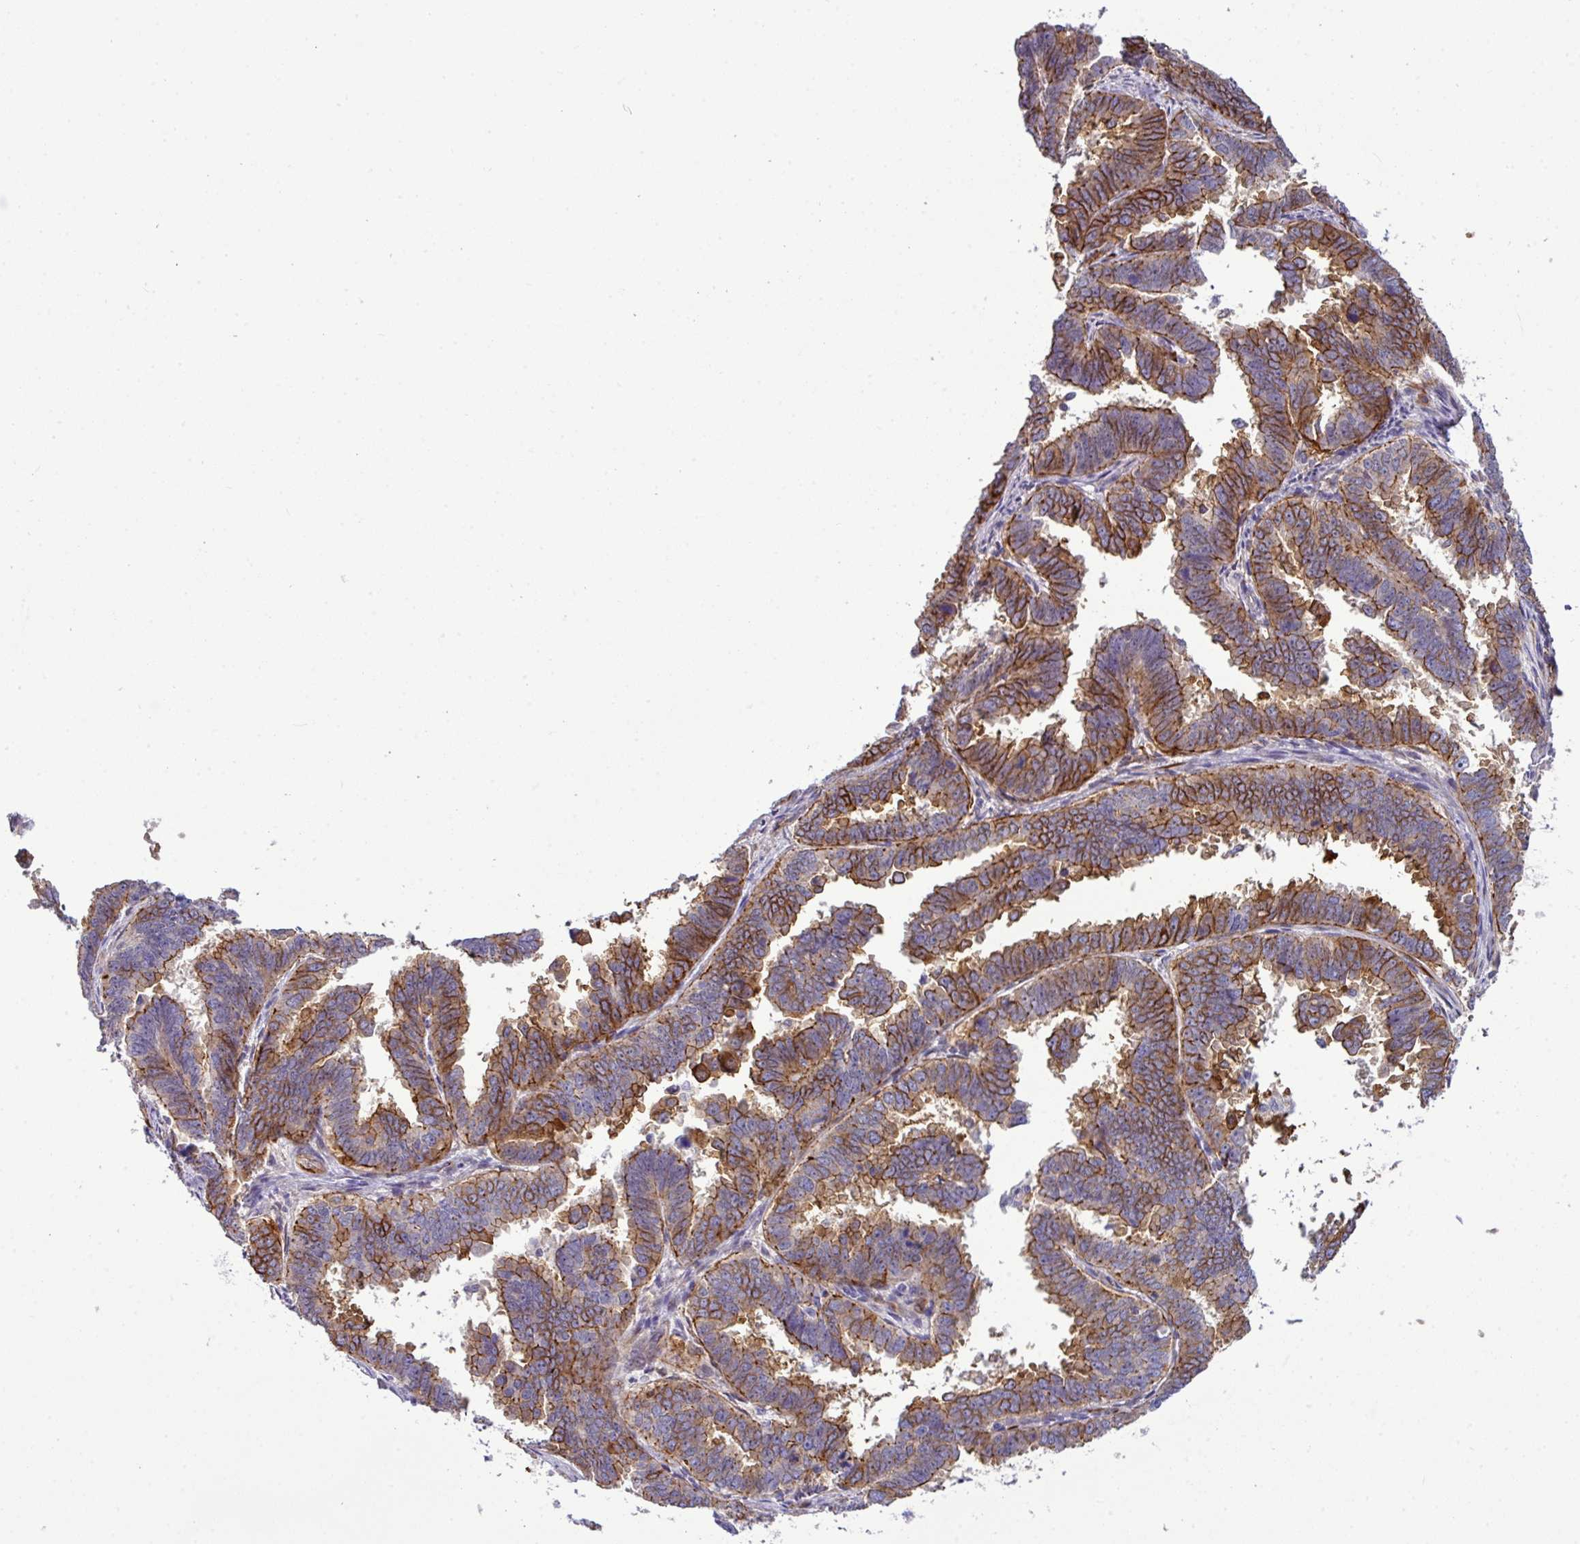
{"staining": {"intensity": "strong", "quantity": "25%-75%", "location": "cytoplasmic/membranous"}, "tissue": "endometrial cancer", "cell_type": "Tumor cells", "image_type": "cancer", "snomed": [{"axis": "morphology", "description": "Adenocarcinoma, NOS"}, {"axis": "topography", "description": "Endometrium"}], "caption": "Protein staining exhibits strong cytoplasmic/membranous positivity in approximately 25%-75% of tumor cells in endometrial cancer. (DAB = brown stain, brightfield microscopy at high magnification).", "gene": "PARD6A", "patient": {"sex": "female", "age": 75}}